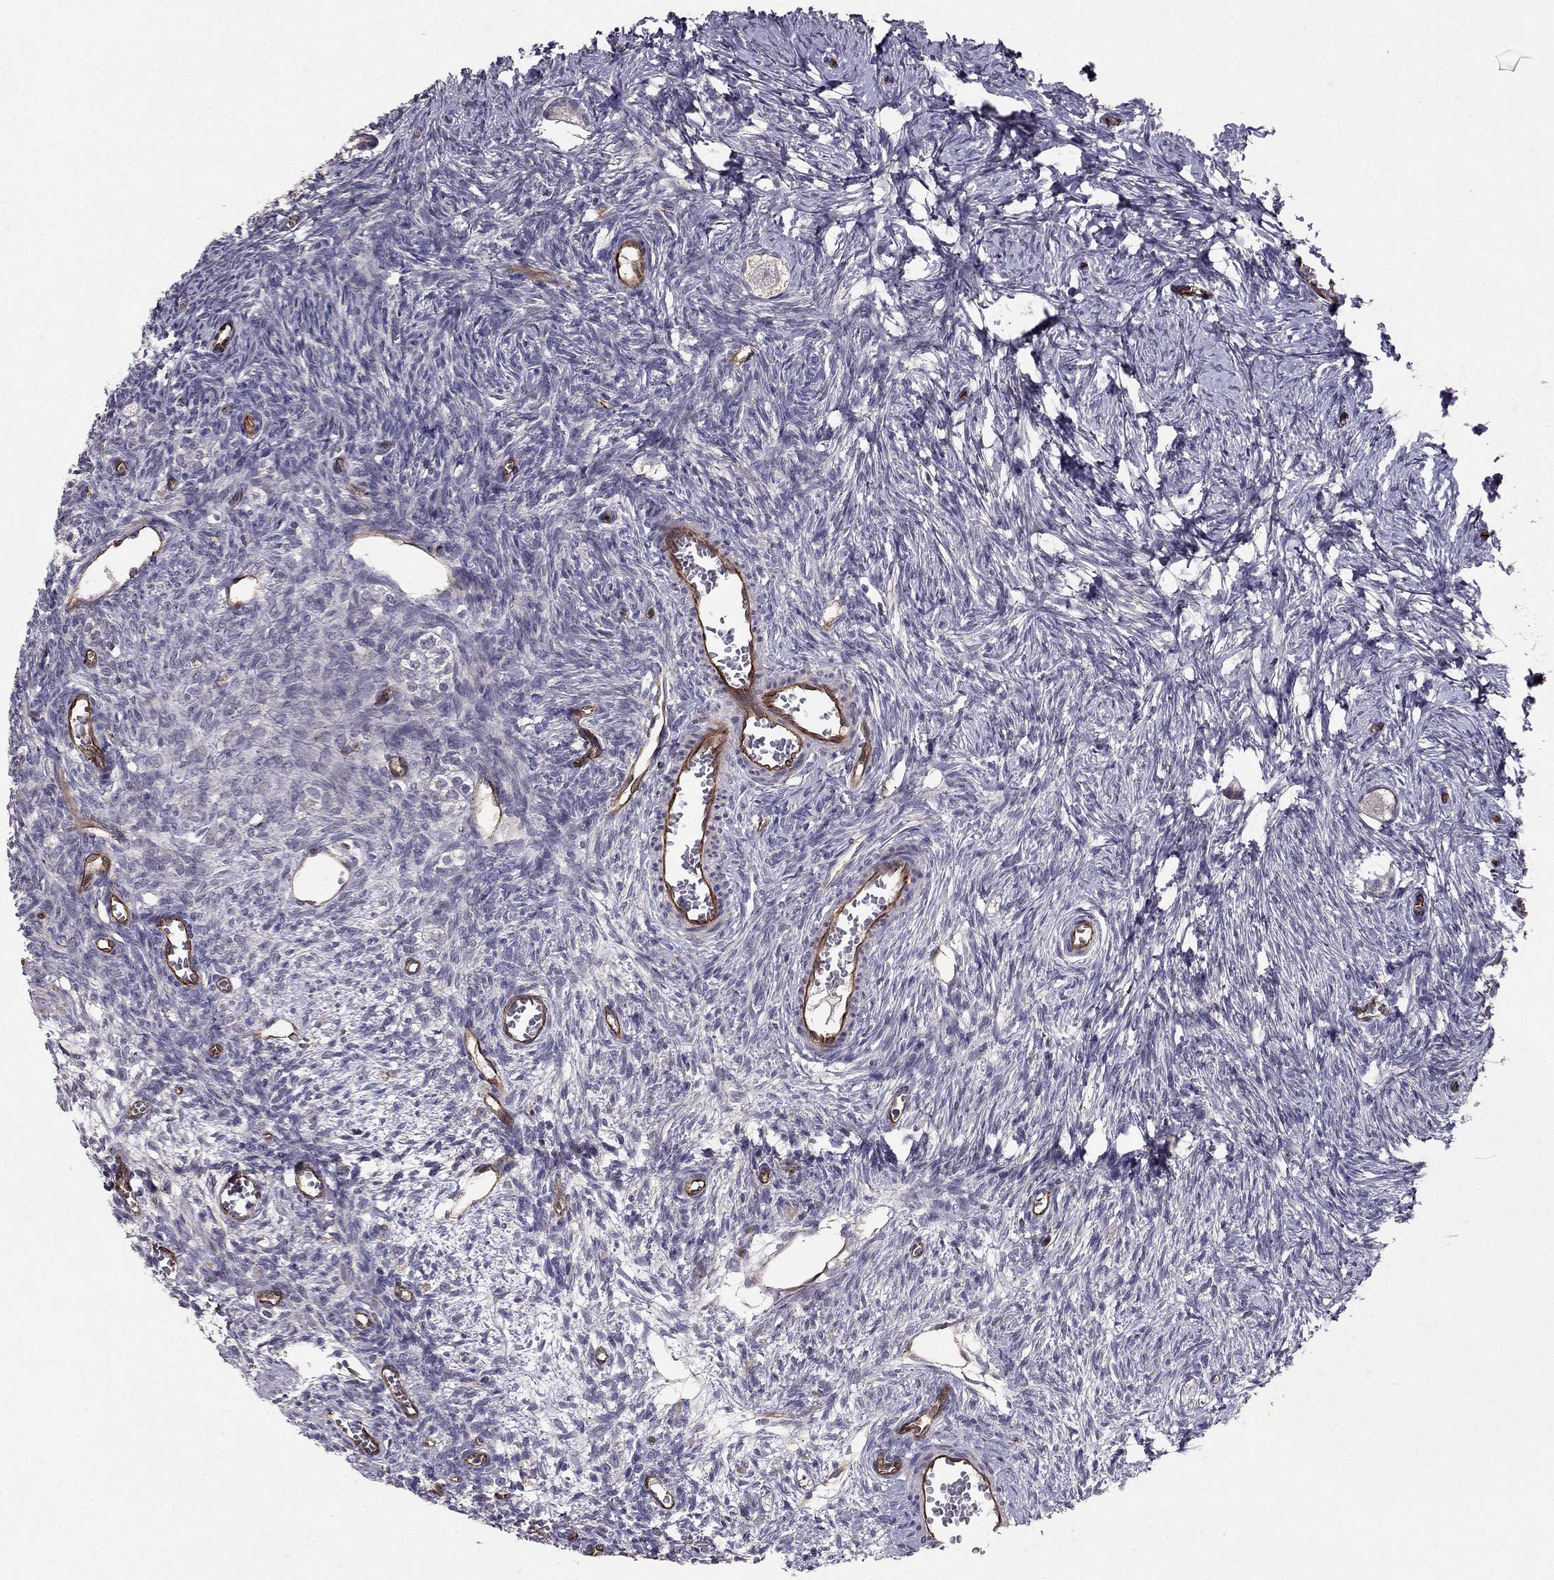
{"staining": {"intensity": "negative", "quantity": "none", "location": "none"}, "tissue": "ovary", "cell_type": "Follicle cells", "image_type": "normal", "snomed": [{"axis": "morphology", "description": "Normal tissue, NOS"}, {"axis": "topography", "description": "Ovary"}], "caption": "Follicle cells are negative for brown protein staining in normal ovary. The staining was performed using DAB (3,3'-diaminobenzidine) to visualize the protein expression in brown, while the nuclei were stained in blue with hematoxylin (Magnification: 20x).", "gene": "RASIP1", "patient": {"sex": "female", "age": 27}}